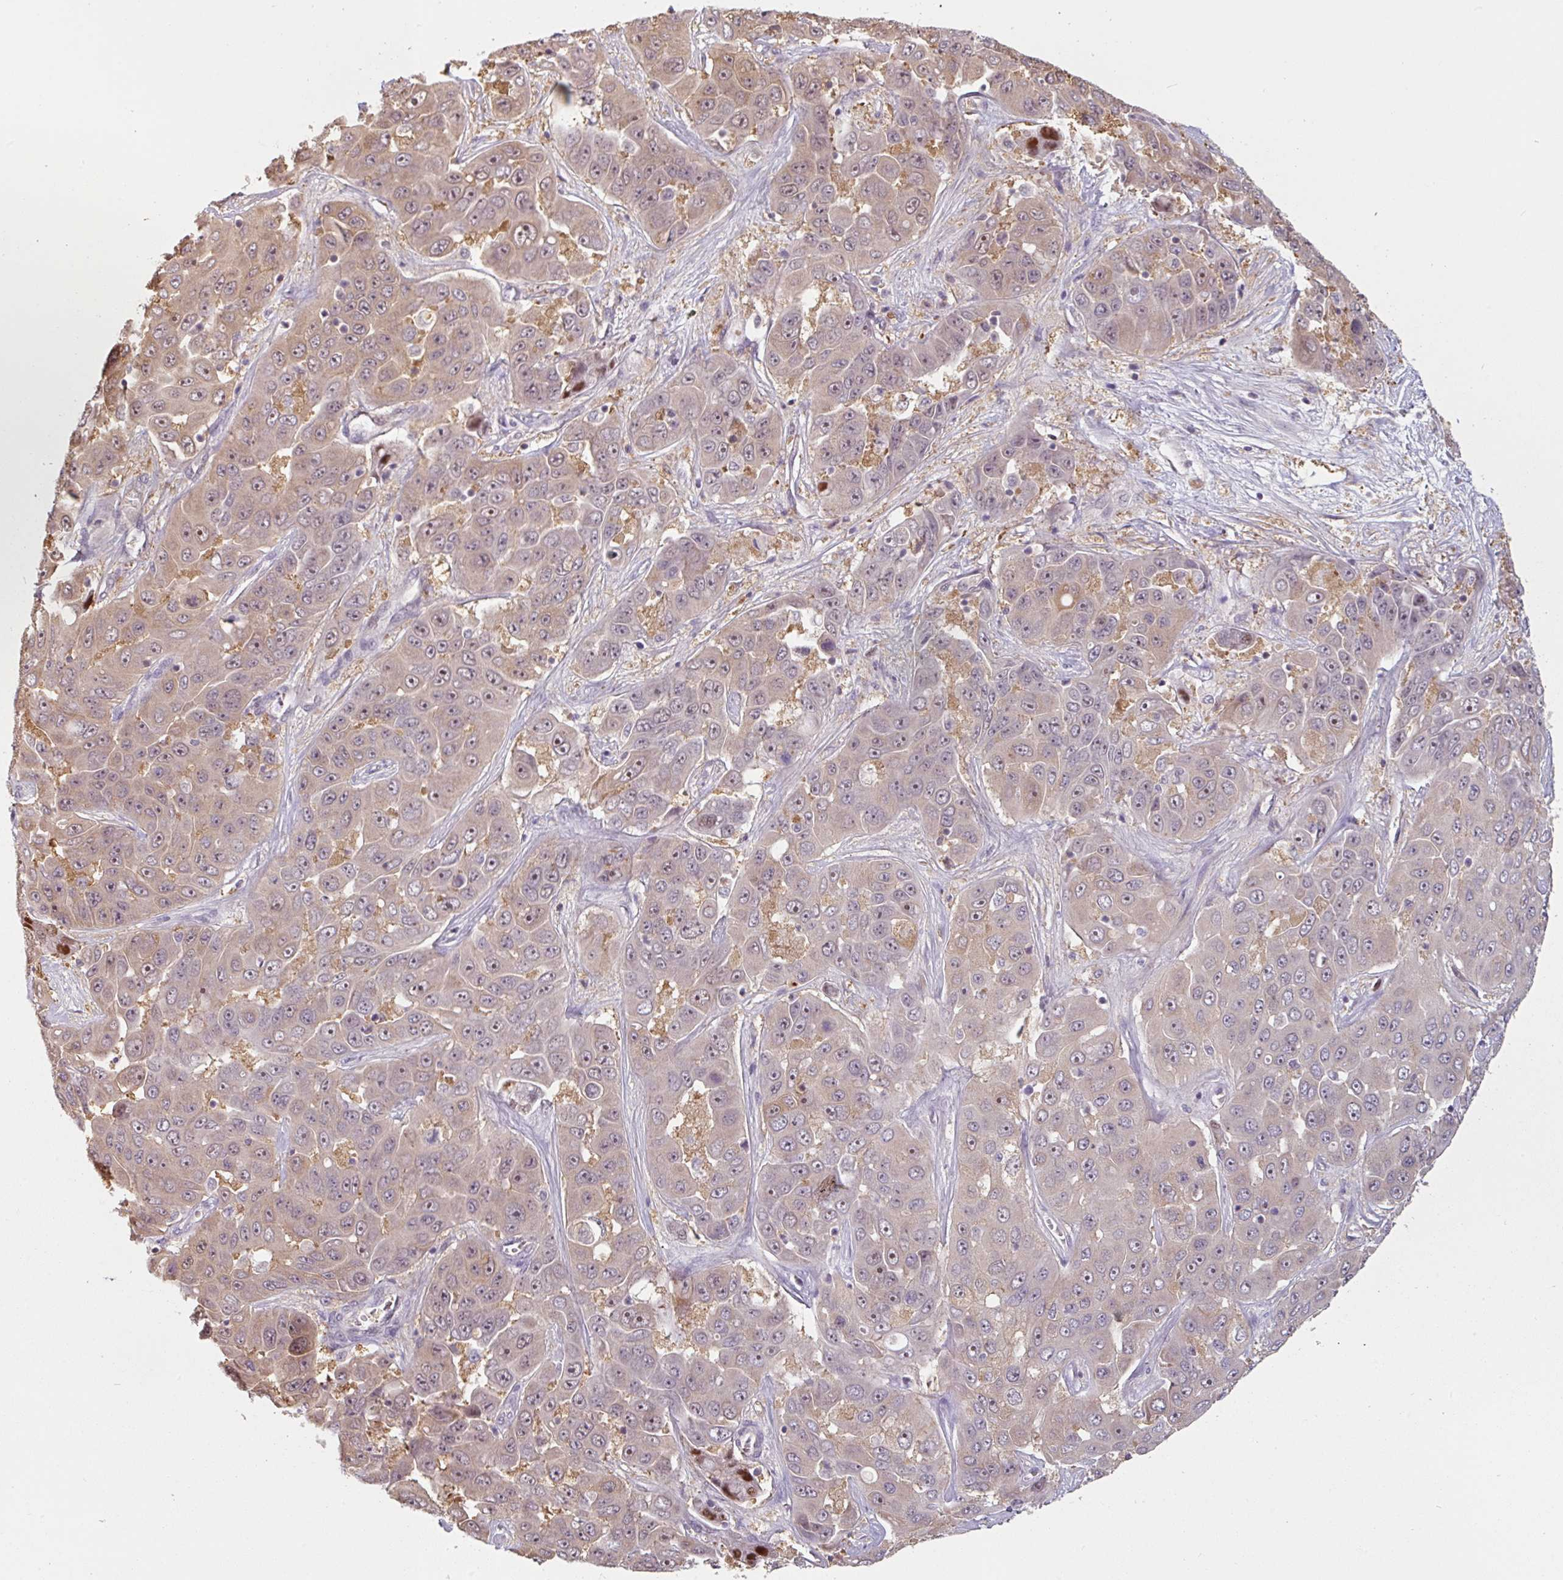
{"staining": {"intensity": "weak", "quantity": "25%-75%", "location": "cytoplasmic/membranous"}, "tissue": "liver cancer", "cell_type": "Tumor cells", "image_type": "cancer", "snomed": [{"axis": "morphology", "description": "Cholangiocarcinoma"}, {"axis": "topography", "description": "Liver"}], "caption": "IHC of human cholangiocarcinoma (liver) reveals low levels of weak cytoplasmic/membranous positivity in approximately 25%-75% of tumor cells.", "gene": "ZBTB6", "patient": {"sex": "female", "age": 52}}